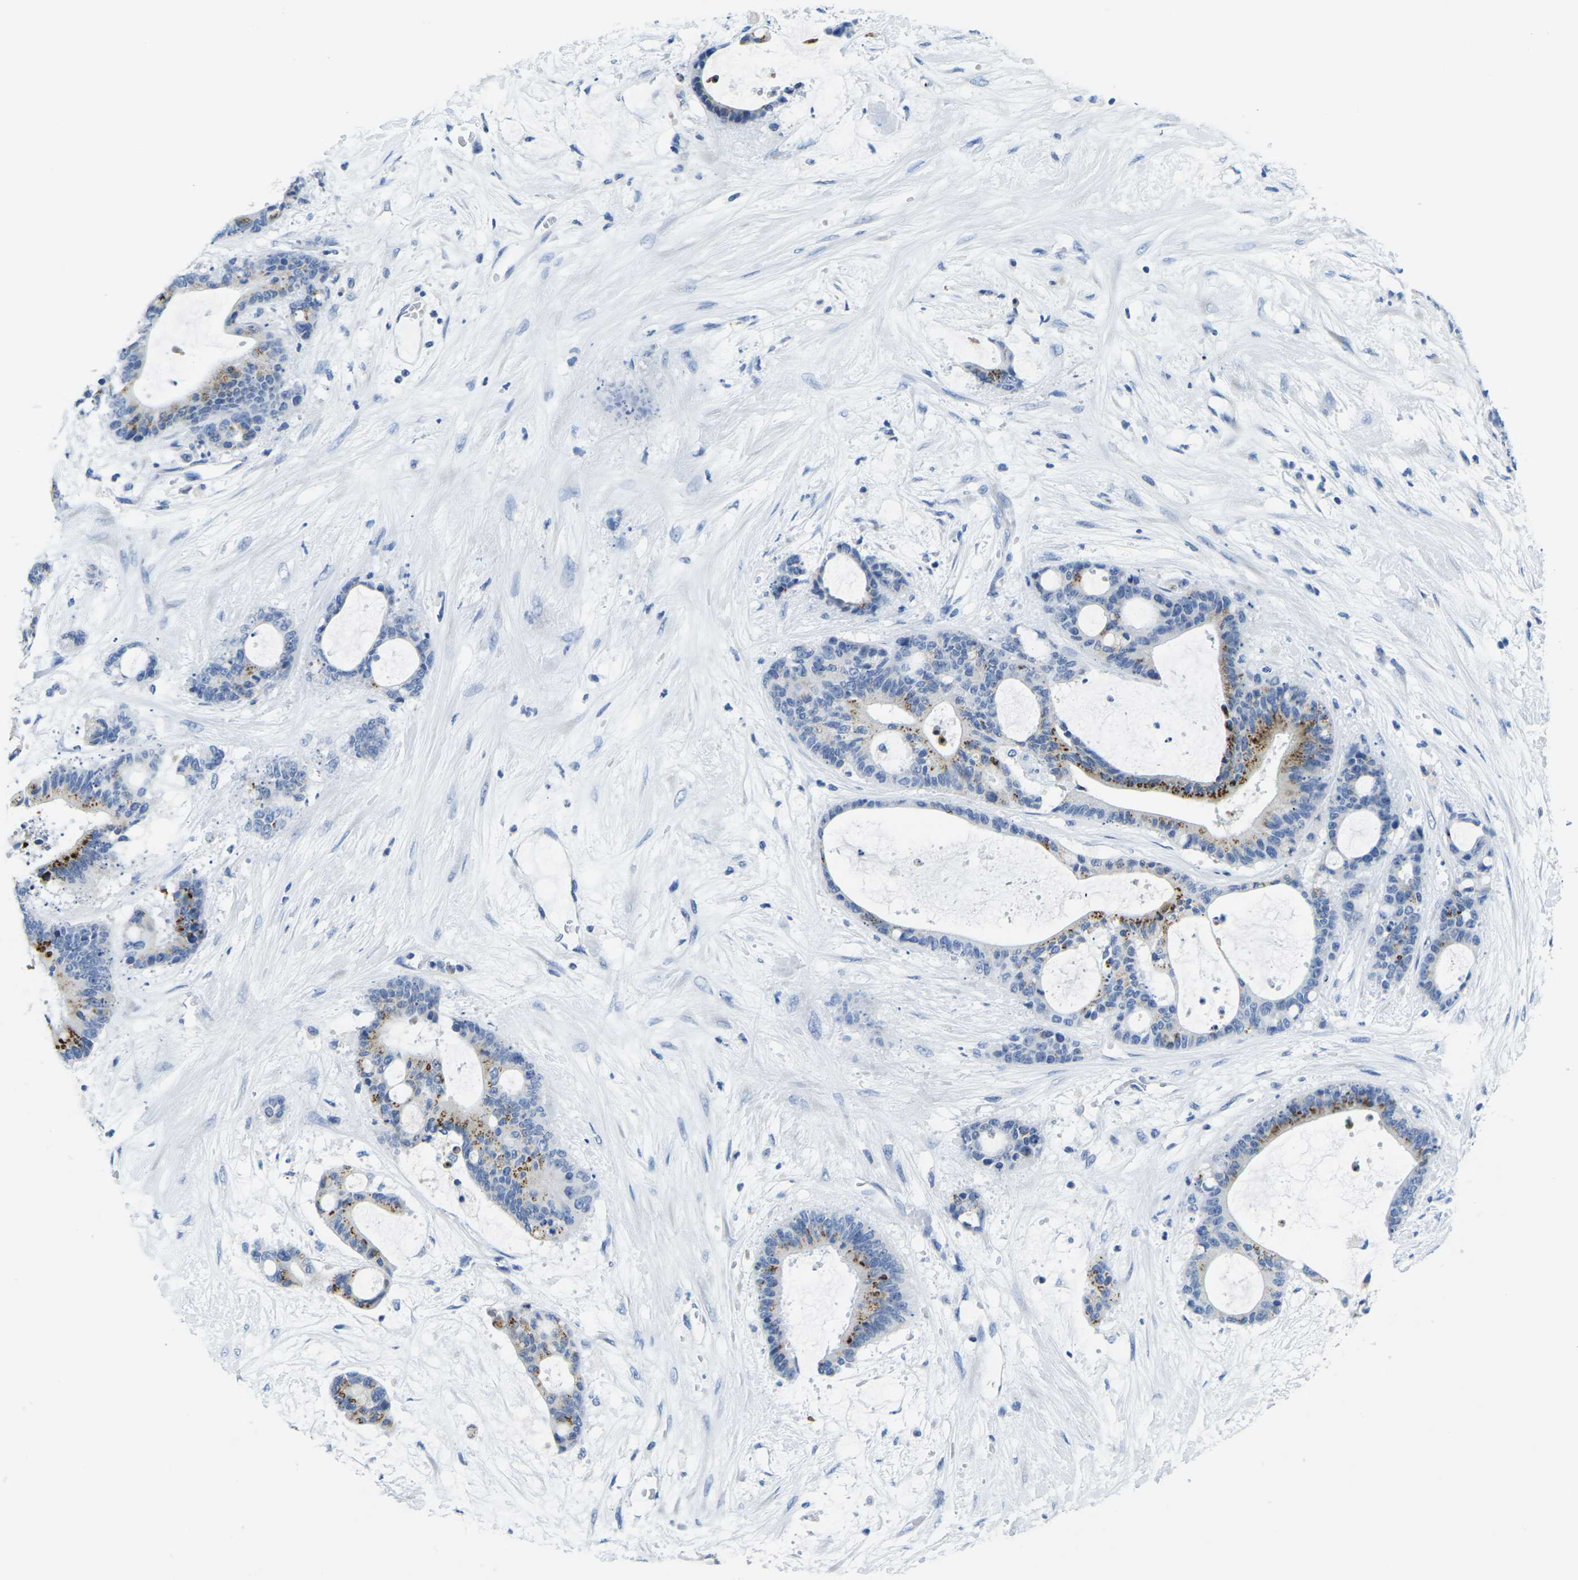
{"staining": {"intensity": "moderate", "quantity": "25%-75%", "location": "cytoplasmic/membranous"}, "tissue": "liver cancer", "cell_type": "Tumor cells", "image_type": "cancer", "snomed": [{"axis": "morphology", "description": "Cholangiocarcinoma"}, {"axis": "topography", "description": "Liver"}], "caption": "A photomicrograph showing moderate cytoplasmic/membranous expression in about 25%-75% of tumor cells in liver cholangiocarcinoma, as visualized by brown immunohistochemical staining.", "gene": "FAM3D", "patient": {"sex": "female", "age": 73}}